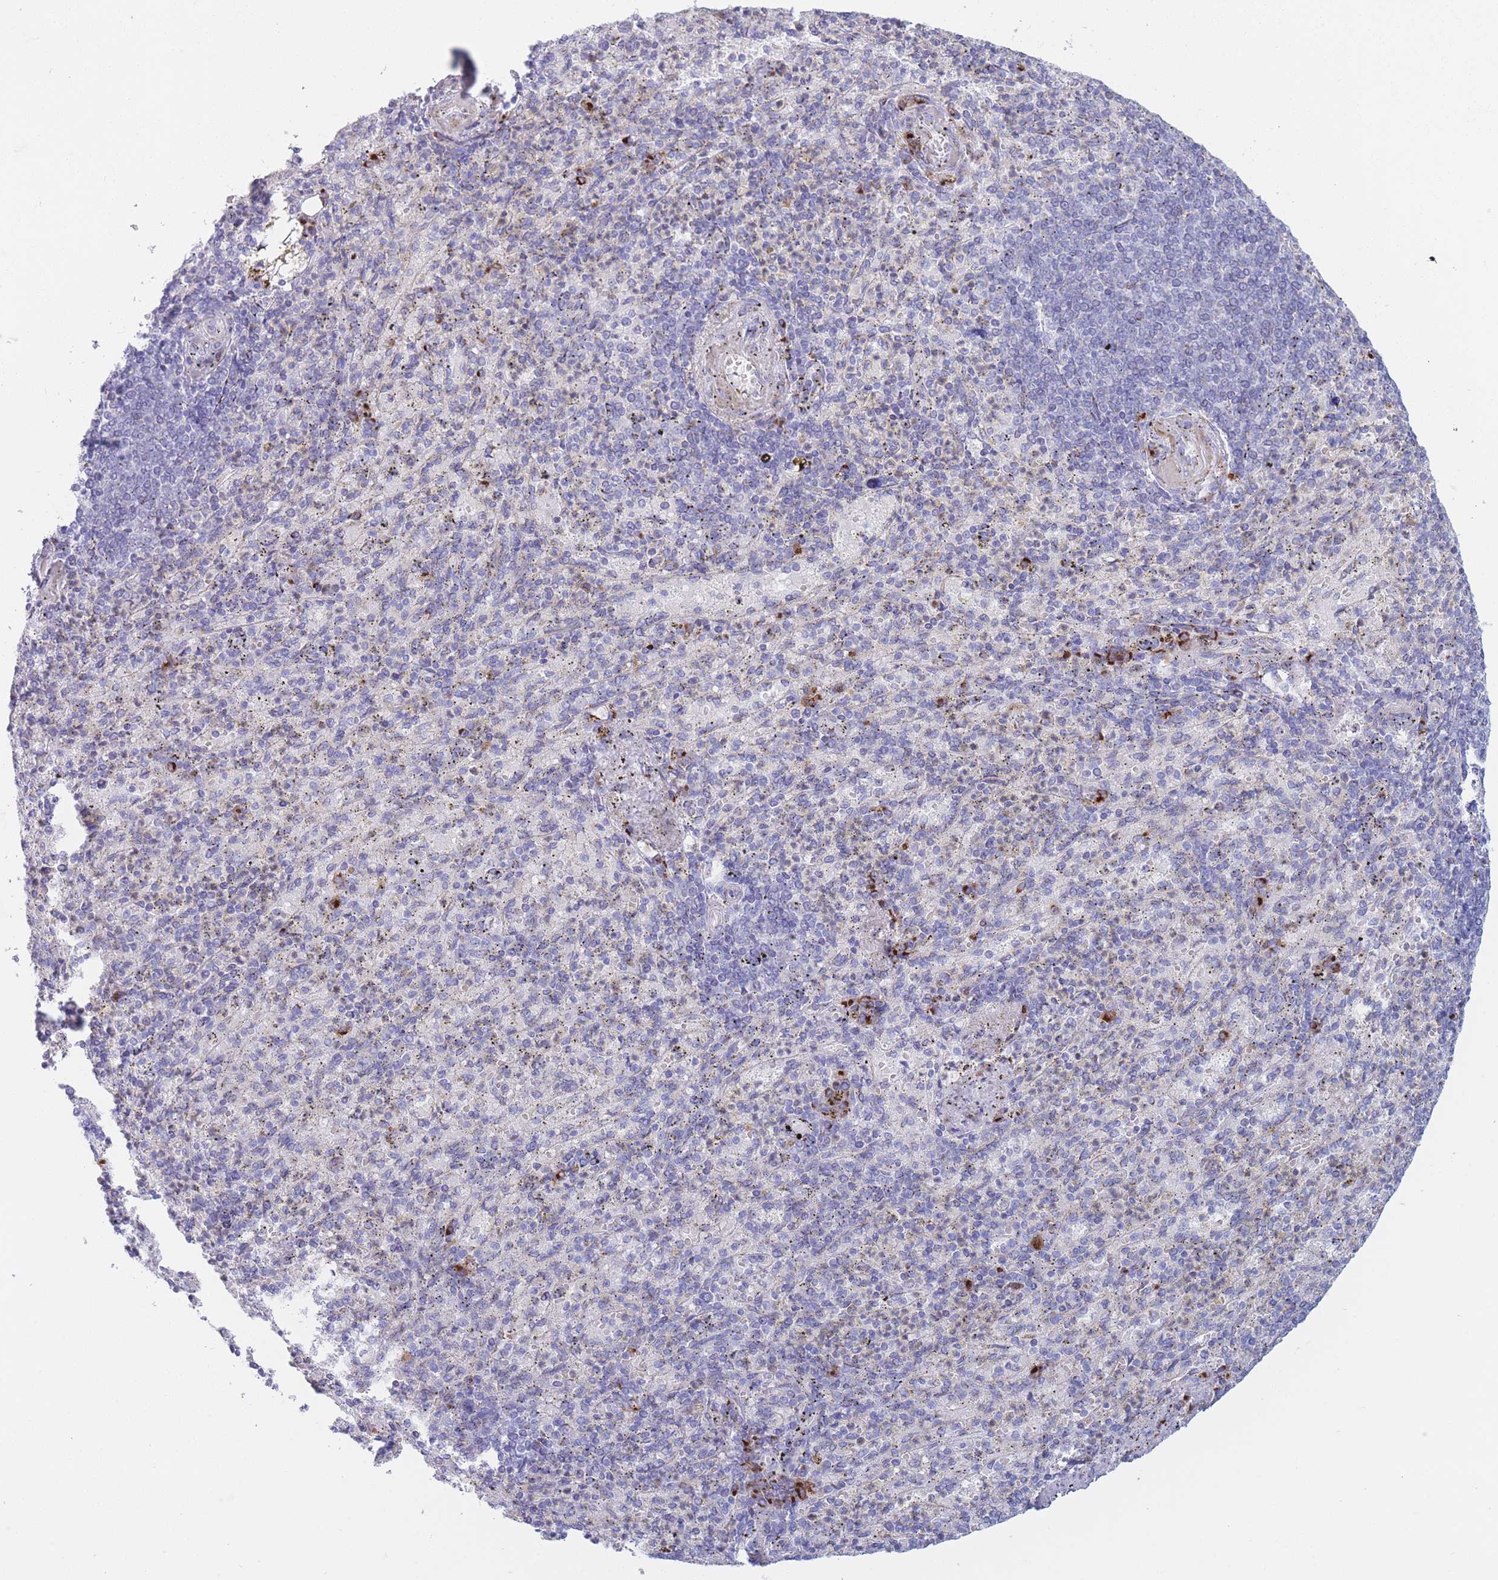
{"staining": {"intensity": "strong", "quantity": "<25%", "location": "cytoplasmic/membranous"}, "tissue": "spleen", "cell_type": "Cells in red pulp", "image_type": "normal", "snomed": [{"axis": "morphology", "description": "Normal tissue, NOS"}, {"axis": "topography", "description": "Spleen"}], "caption": "Spleen stained with DAB (3,3'-diaminobenzidine) IHC shows medium levels of strong cytoplasmic/membranous staining in about <25% of cells in red pulp.", "gene": "MRPL30", "patient": {"sex": "female", "age": 74}}